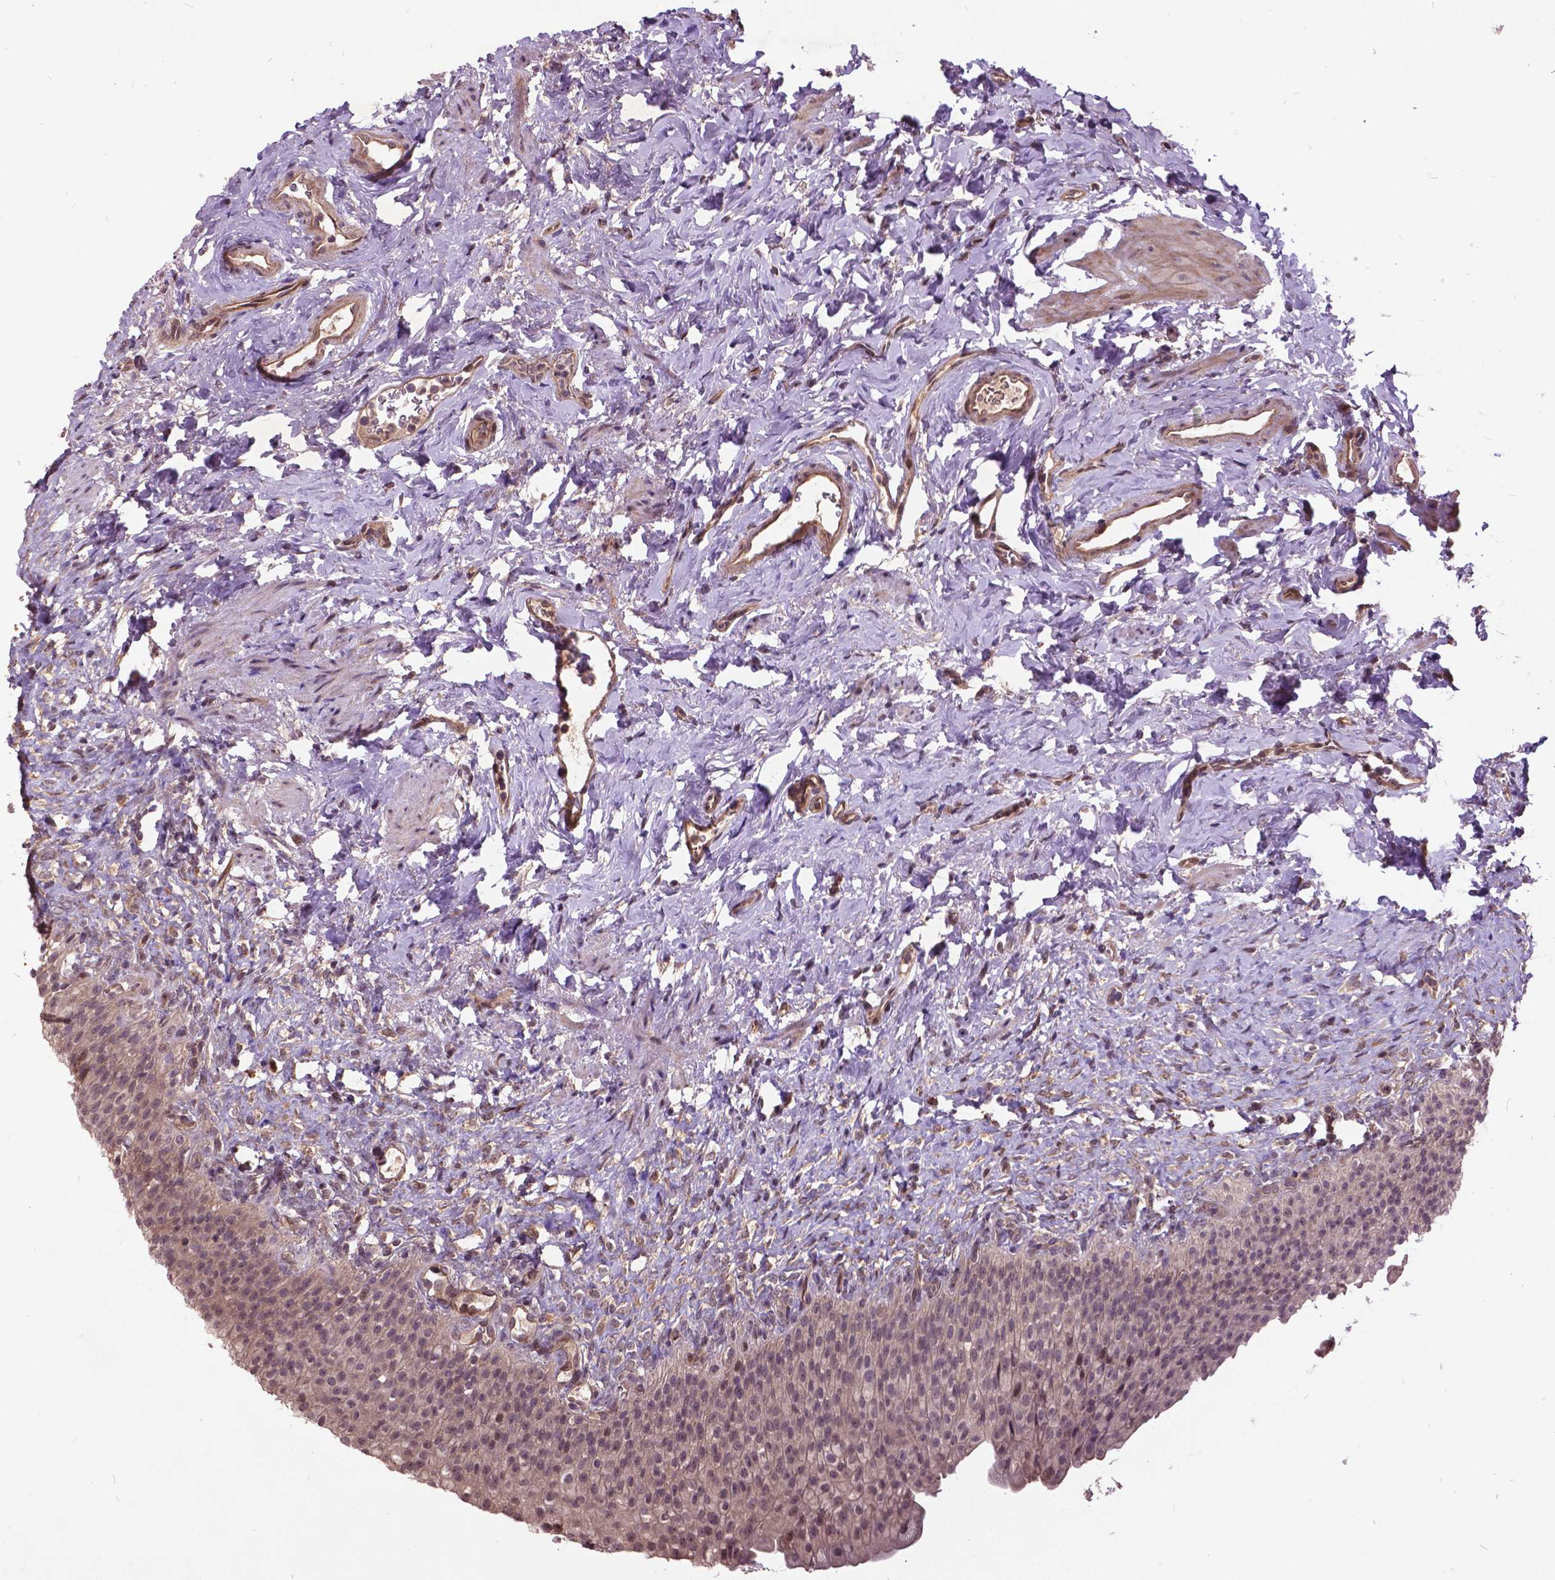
{"staining": {"intensity": "weak", "quantity": "<25%", "location": "cytoplasmic/membranous,nuclear"}, "tissue": "urinary bladder", "cell_type": "Urothelial cells", "image_type": "normal", "snomed": [{"axis": "morphology", "description": "Normal tissue, NOS"}, {"axis": "topography", "description": "Urinary bladder"}, {"axis": "topography", "description": "Prostate"}], "caption": "IHC of unremarkable urinary bladder demonstrates no positivity in urothelial cells.", "gene": "AP1S3", "patient": {"sex": "male", "age": 76}}